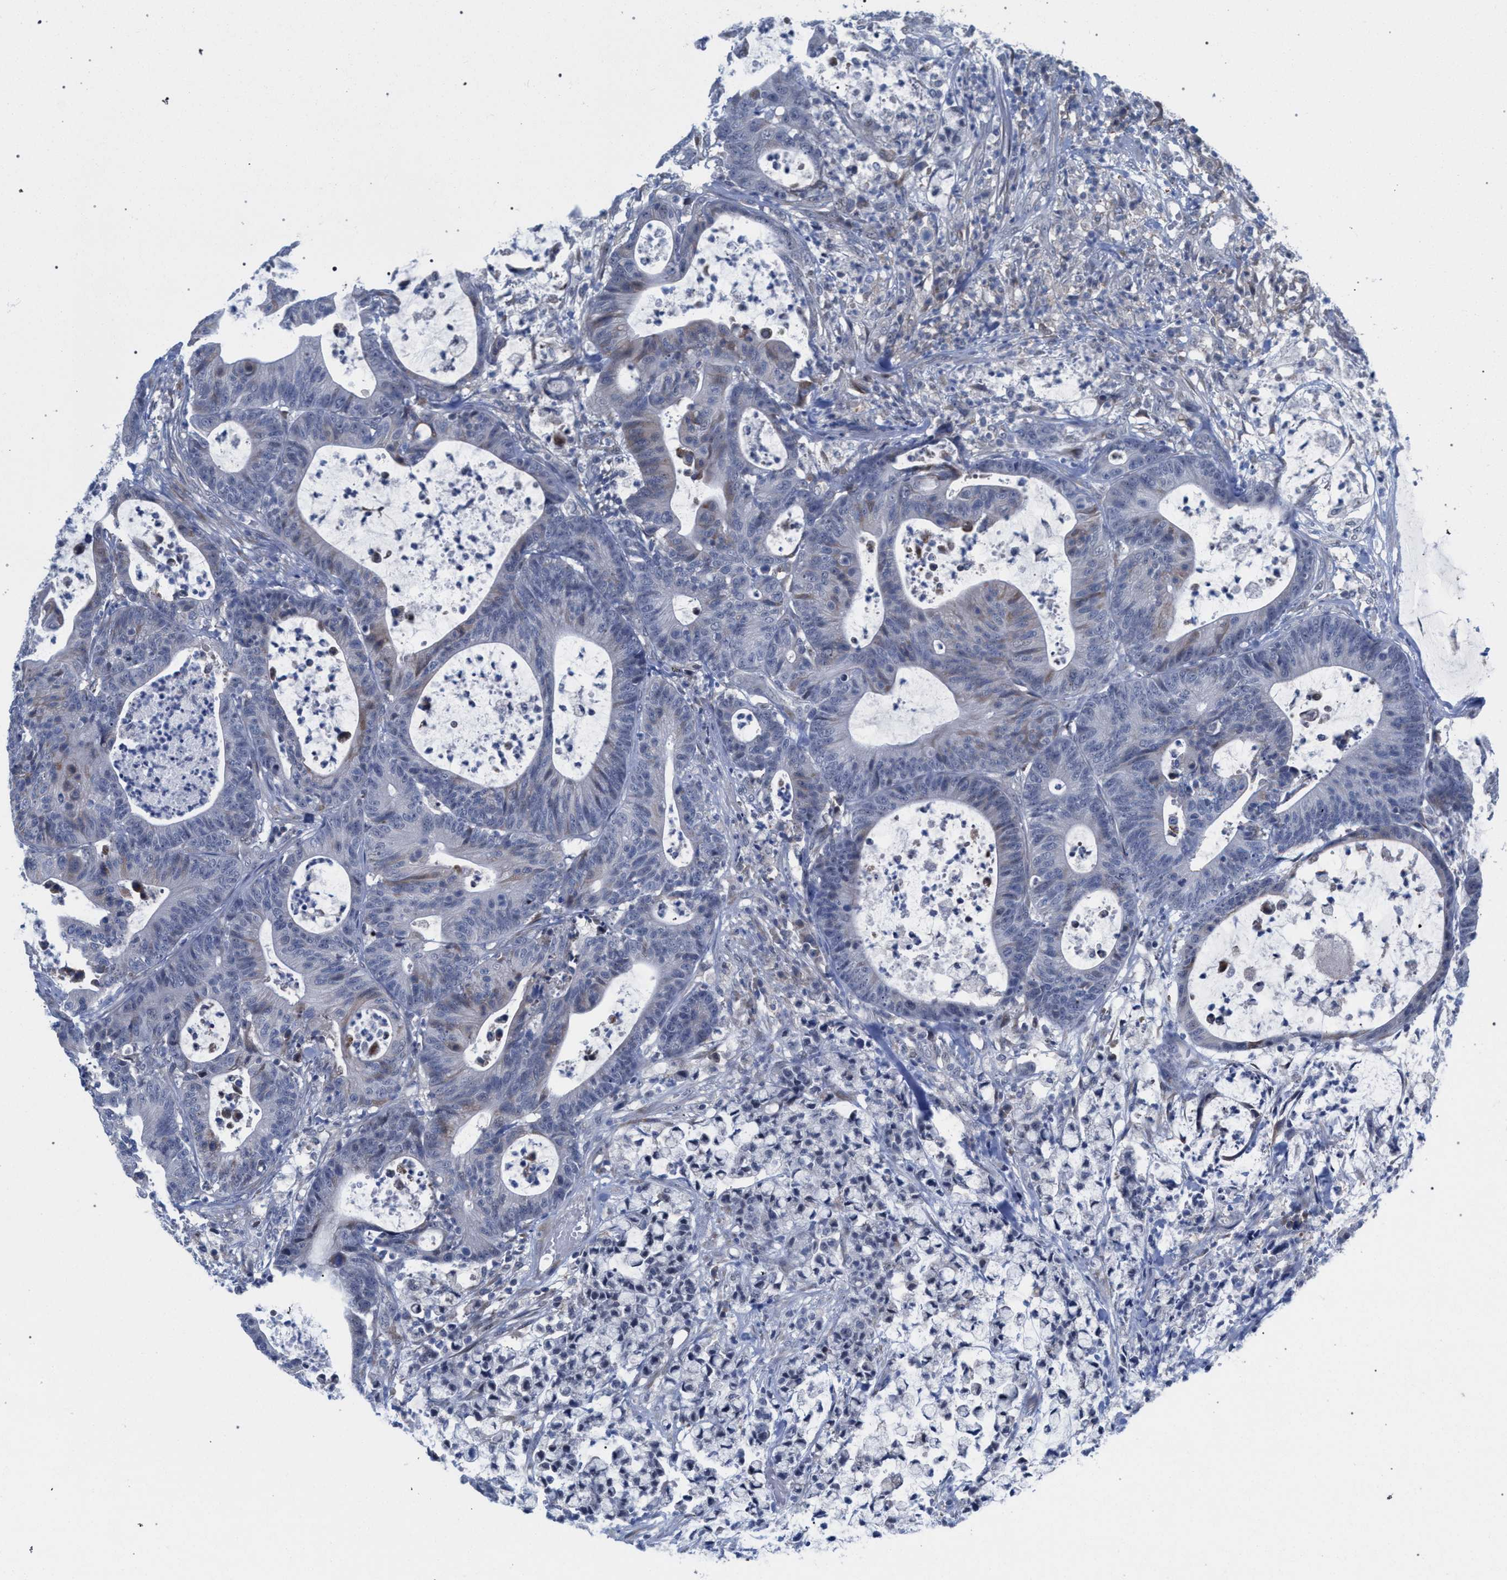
{"staining": {"intensity": "weak", "quantity": "<25%", "location": "cytoplasmic/membranous"}, "tissue": "colorectal cancer", "cell_type": "Tumor cells", "image_type": "cancer", "snomed": [{"axis": "morphology", "description": "Adenocarcinoma, NOS"}, {"axis": "topography", "description": "Colon"}], "caption": "There is no significant expression in tumor cells of colorectal cancer.", "gene": "FHOD3", "patient": {"sex": "female", "age": 84}}